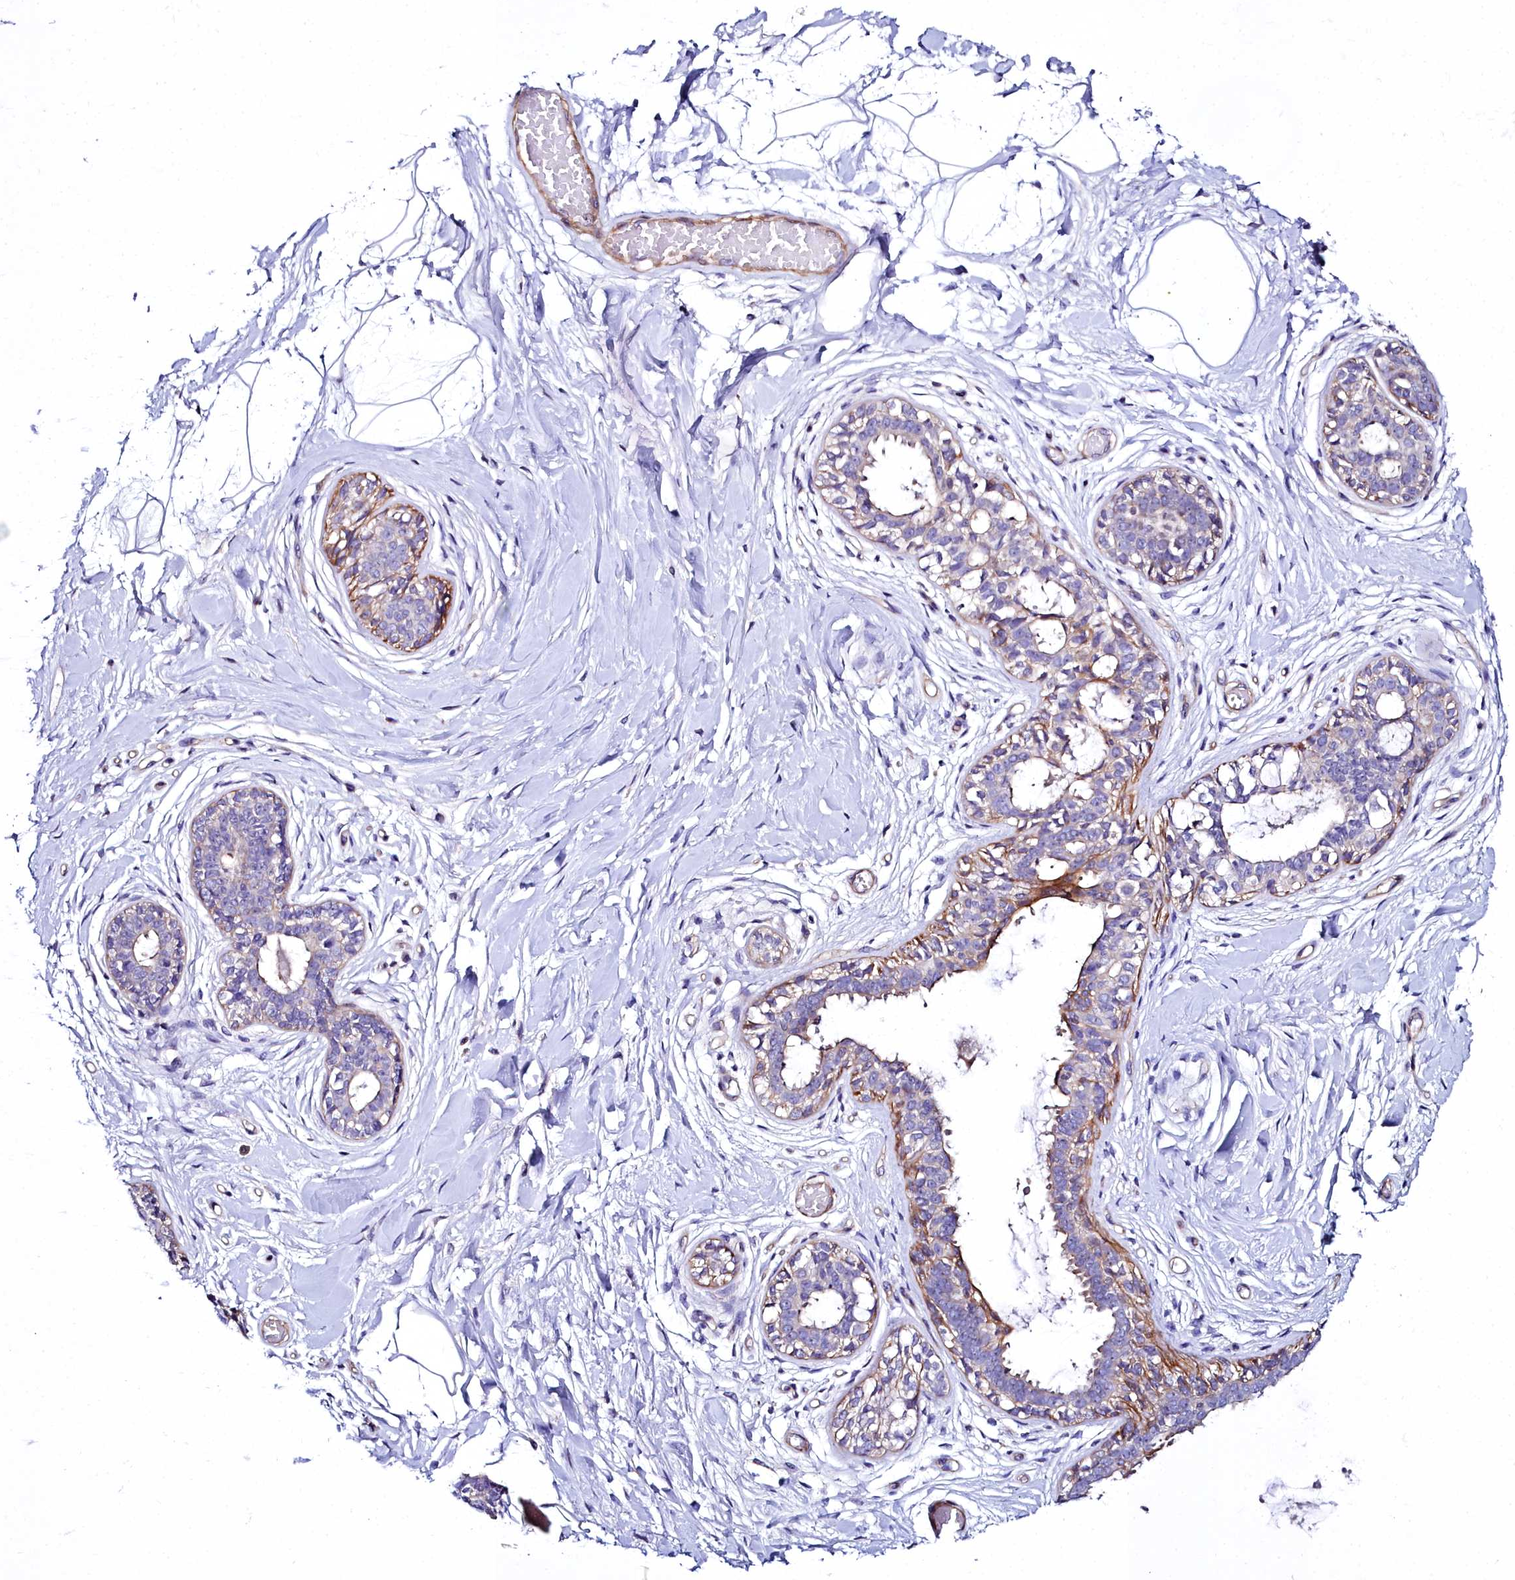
{"staining": {"intensity": "negative", "quantity": "none", "location": "none"}, "tissue": "breast", "cell_type": "Adipocytes", "image_type": "normal", "snomed": [{"axis": "morphology", "description": "Normal tissue, NOS"}, {"axis": "topography", "description": "Breast"}], "caption": "IHC of benign human breast displays no positivity in adipocytes. (Brightfield microscopy of DAB IHC at high magnification).", "gene": "FADS3", "patient": {"sex": "female", "age": 45}}